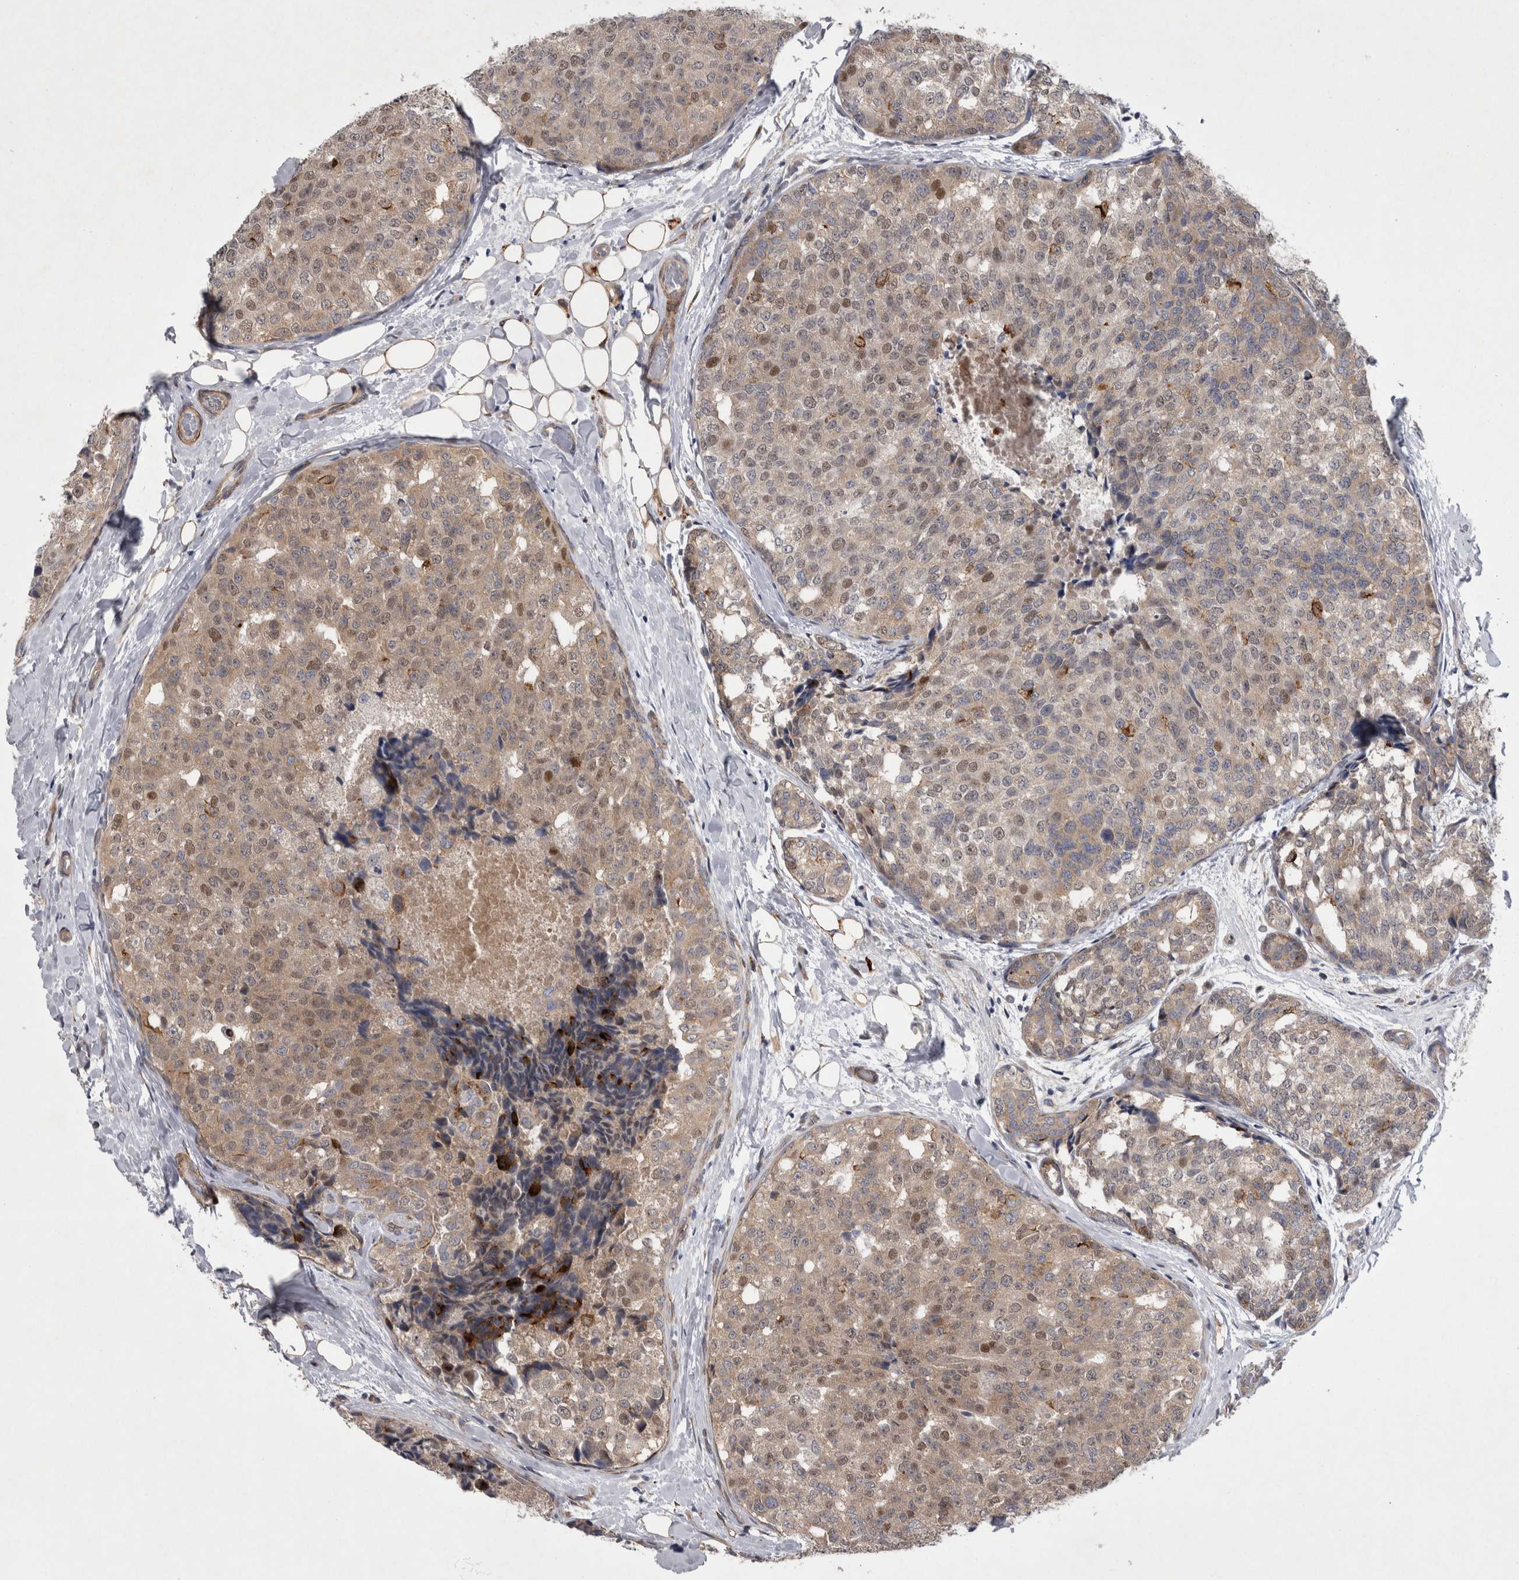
{"staining": {"intensity": "weak", "quantity": ">75%", "location": "cytoplasmic/membranous,nuclear"}, "tissue": "breast cancer", "cell_type": "Tumor cells", "image_type": "cancer", "snomed": [{"axis": "morphology", "description": "Normal tissue, NOS"}, {"axis": "morphology", "description": "Duct carcinoma"}, {"axis": "topography", "description": "Breast"}], "caption": "A brown stain labels weak cytoplasmic/membranous and nuclear staining of a protein in human breast infiltrating ductal carcinoma tumor cells. Ihc stains the protein of interest in brown and the nuclei are stained blue.", "gene": "DDX6", "patient": {"sex": "female", "age": 43}}